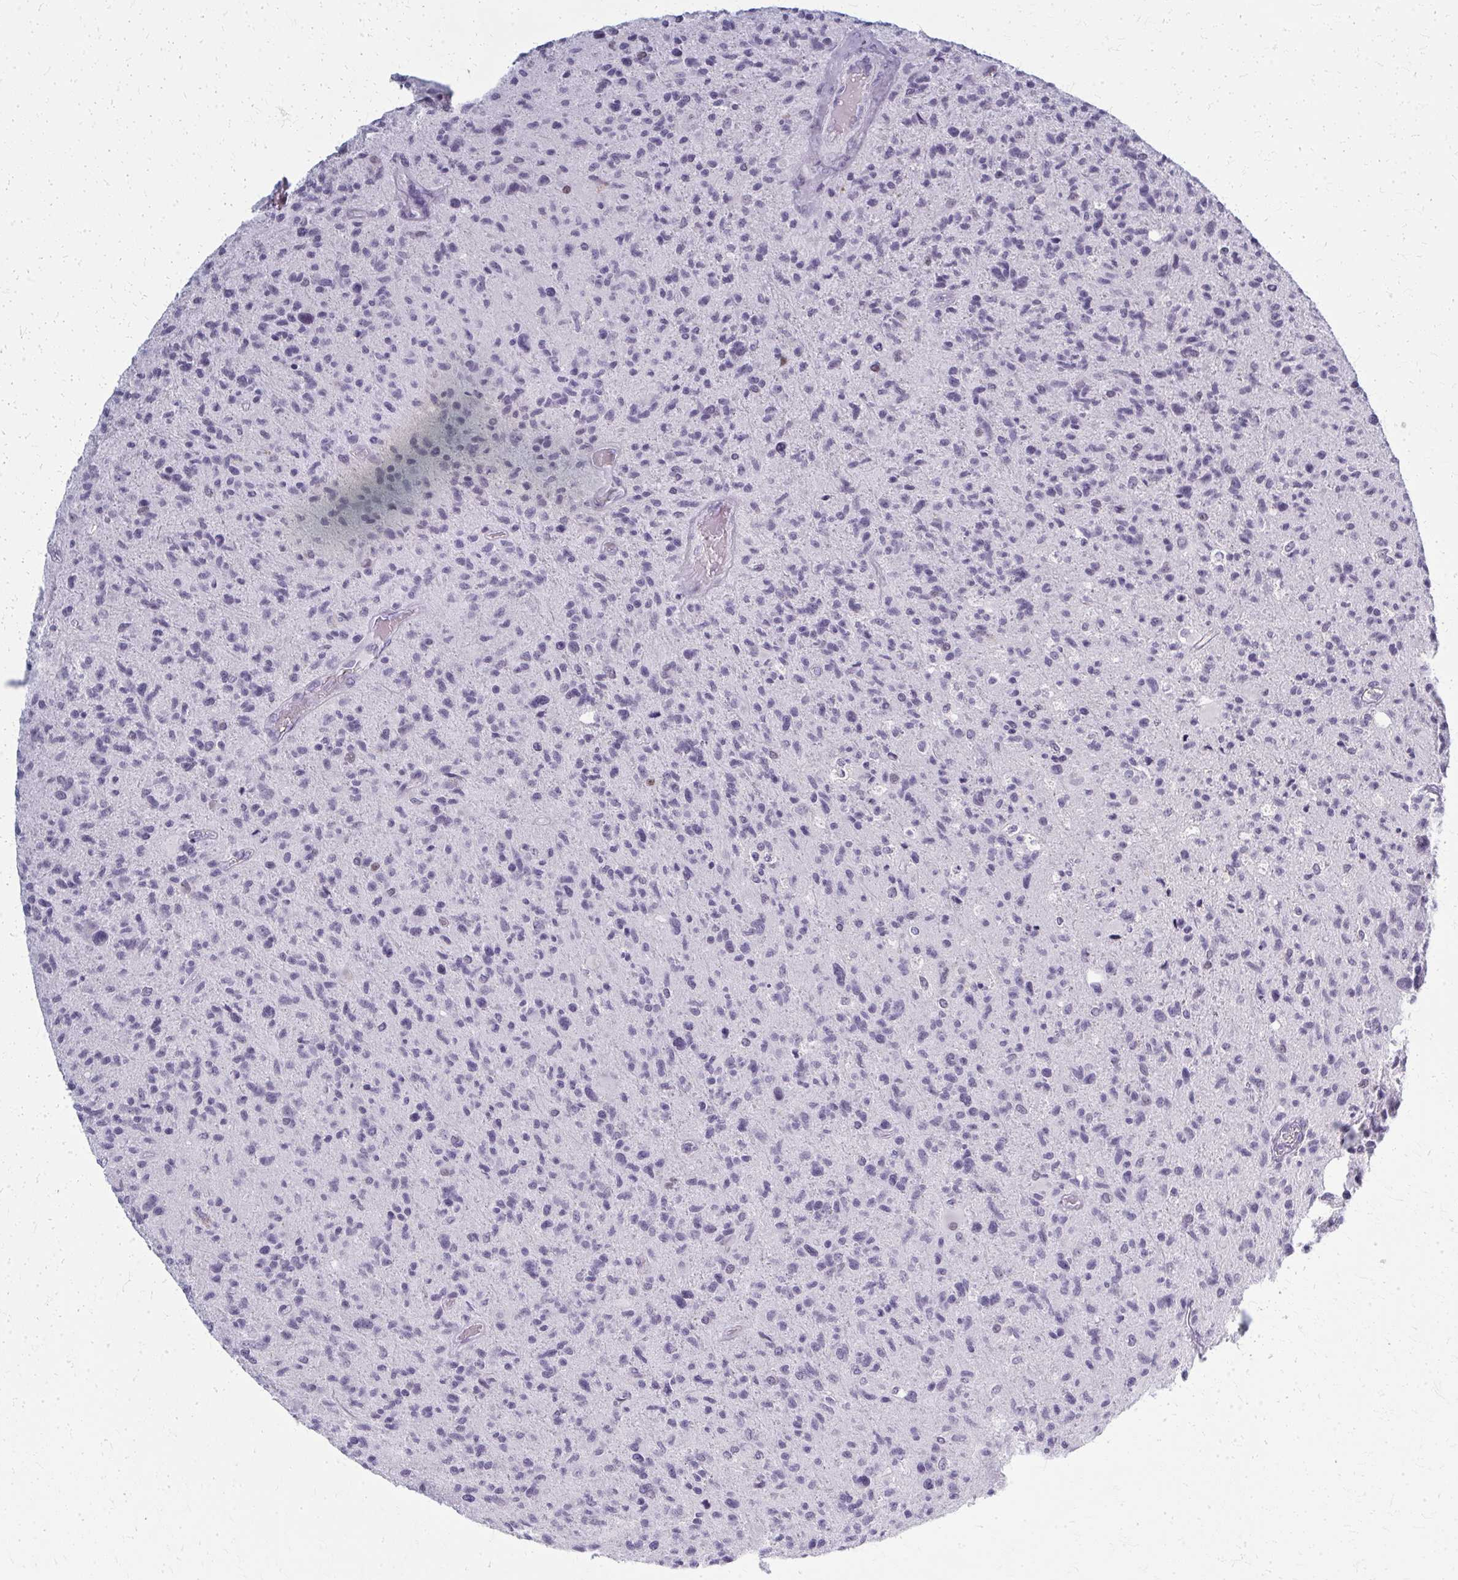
{"staining": {"intensity": "negative", "quantity": "none", "location": "none"}, "tissue": "glioma", "cell_type": "Tumor cells", "image_type": "cancer", "snomed": [{"axis": "morphology", "description": "Glioma, malignant, High grade"}, {"axis": "topography", "description": "Brain"}], "caption": "This is an immunohistochemistry (IHC) histopathology image of malignant glioma (high-grade). There is no expression in tumor cells.", "gene": "CASQ2", "patient": {"sex": "female", "age": 70}}